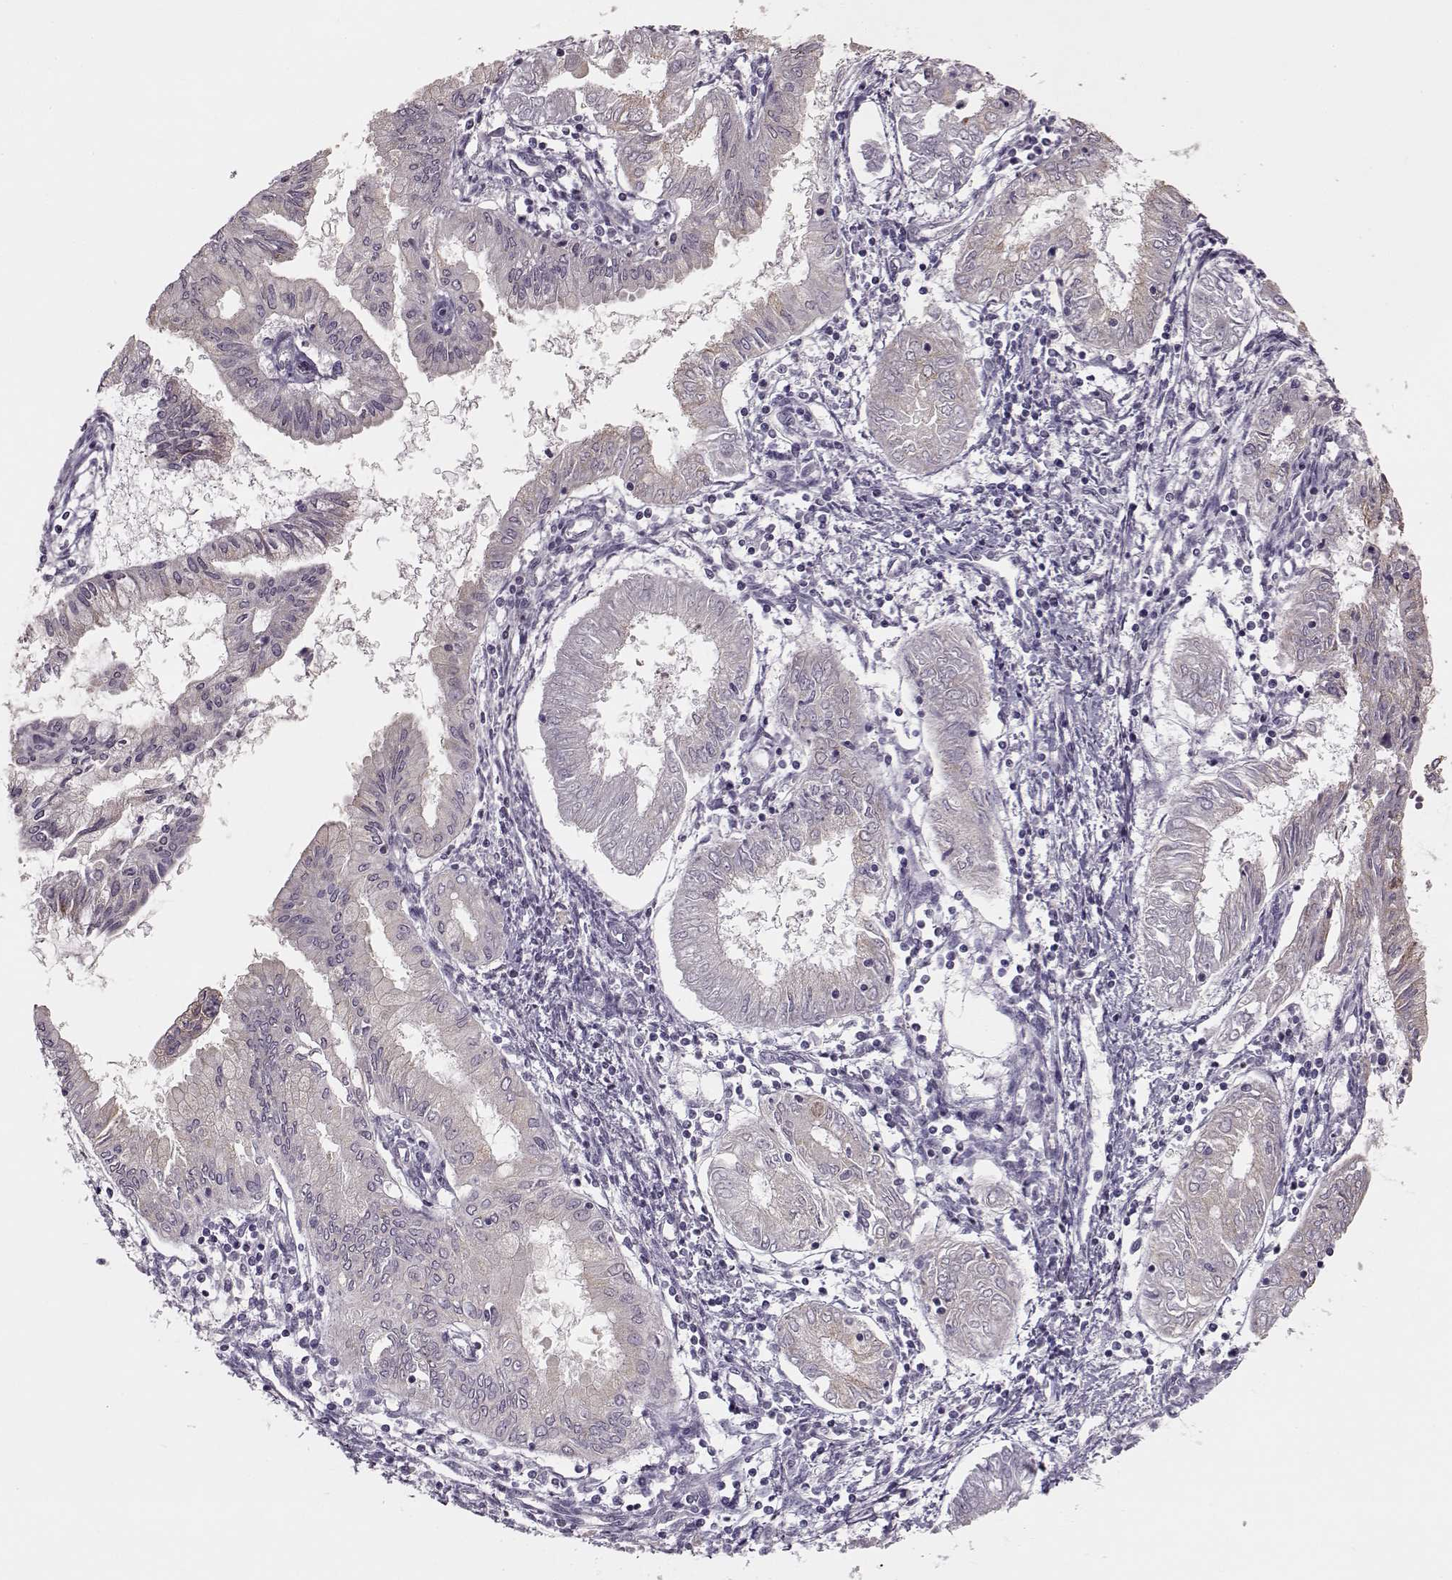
{"staining": {"intensity": "weak", "quantity": "<25%", "location": "cytoplasmic/membranous"}, "tissue": "endometrial cancer", "cell_type": "Tumor cells", "image_type": "cancer", "snomed": [{"axis": "morphology", "description": "Adenocarcinoma, NOS"}, {"axis": "topography", "description": "Endometrium"}], "caption": "Immunohistochemistry (IHC) image of endometrial cancer (adenocarcinoma) stained for a protein (brown), which shows no positivity in tumor cells. The staining is performed using DAB brown chromogen with nuclei counter-stained in using hematoxylin.", "gene": "MAP6D1", "patient": {"sex": "female", "age": 68}}